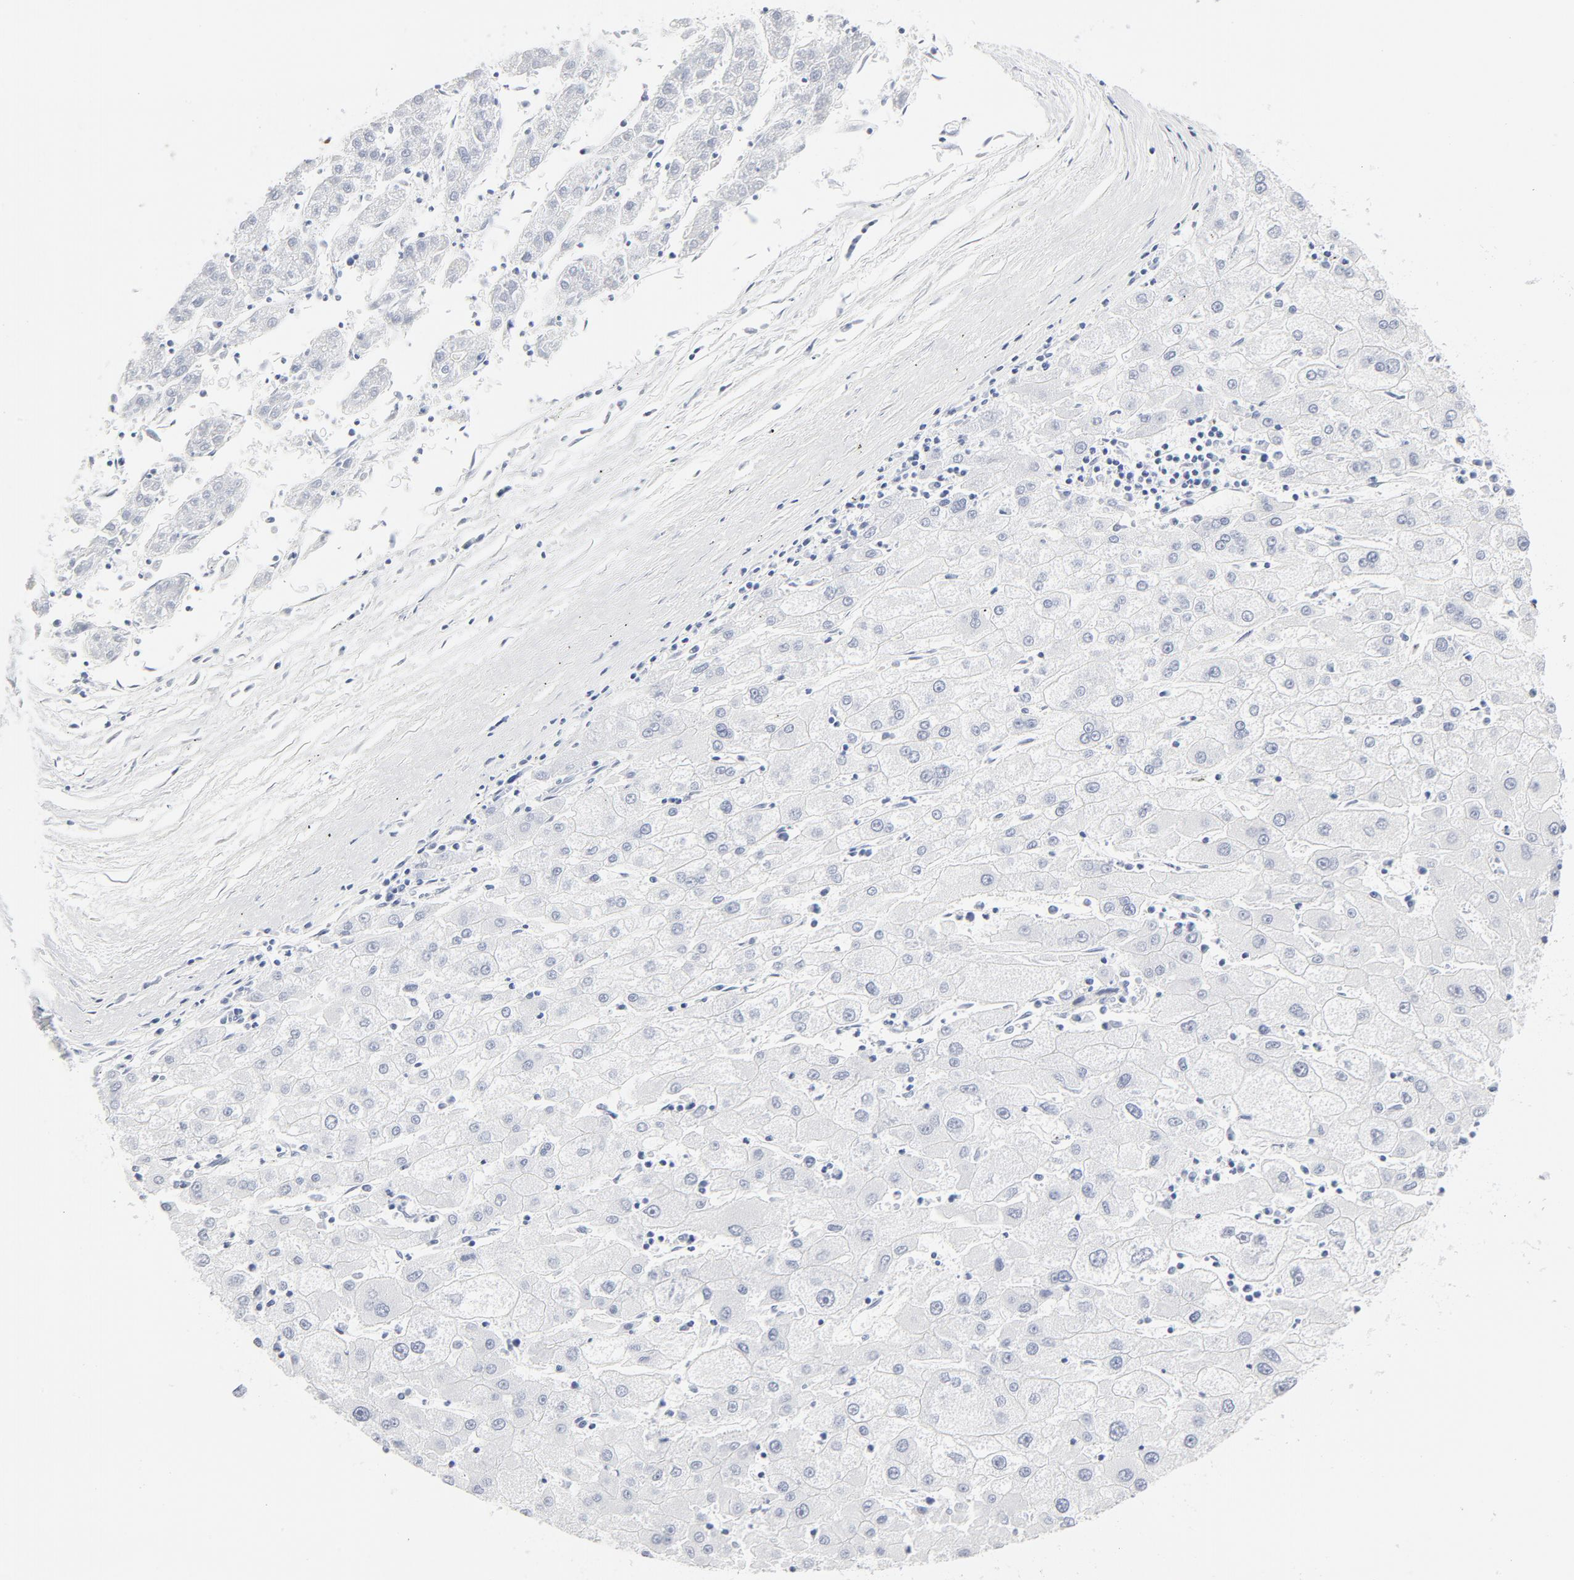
{"staining": {"intensity": "negative", "quantity": "none", "location": "none"}, "tissue": "liver cancer", "cell_type": "Tumor cells", "image_type": "cancer", "snomed": [{"axis": "morphology", "description": "Carcinoma, Hepatocellular, NOS"}, {"axis": "topography", "description": "Liver"}], "caption": "Immunohistochemical staining of human liver cancer (hepatocellular carcinoma) exhibits no significant positivity in tumor cells.", "gene": "ATF2", "patient": {"sex": "male", "age": 72}}